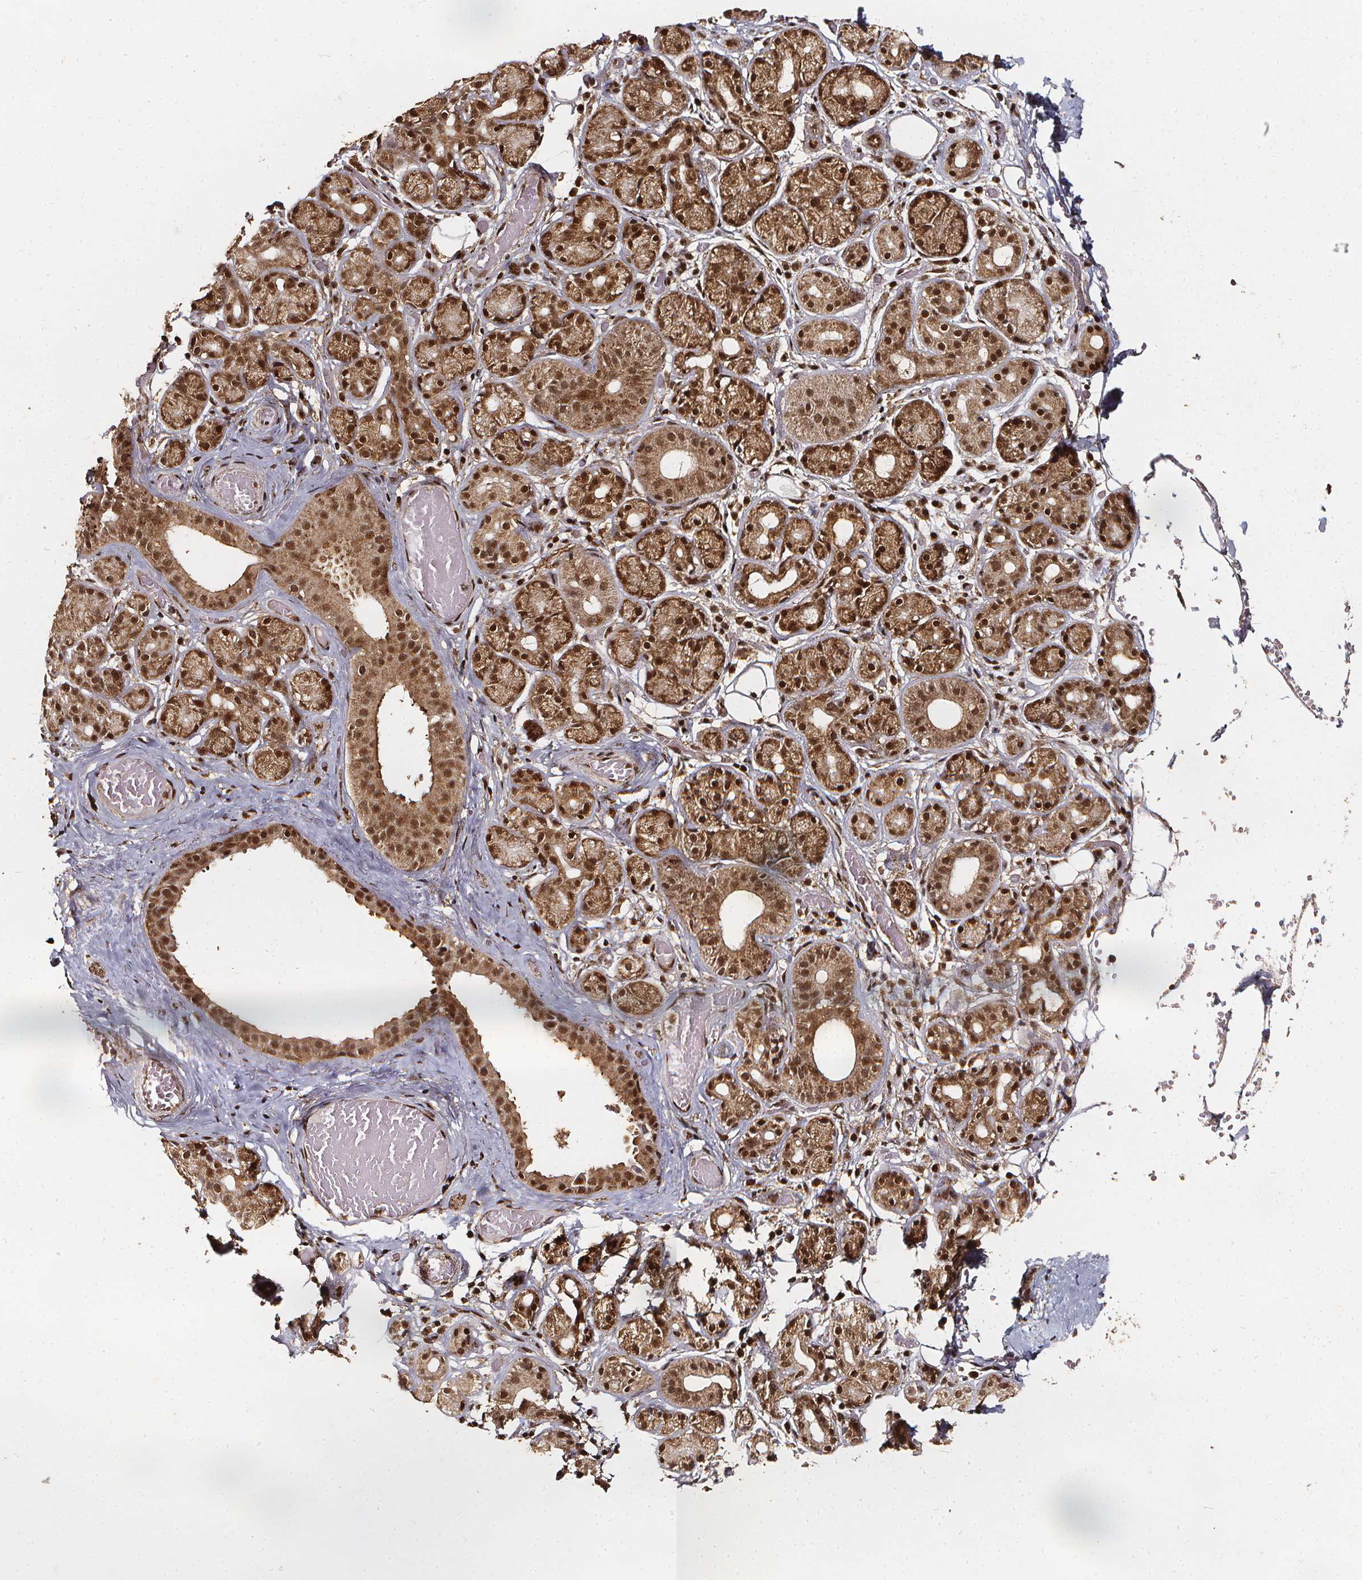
{"staining": {"intensity": "strong", "quantity": ">75%", "location": "cytoplasmic/membranous,nuclear"}, "tissue": "salivary gland", "cell_type": "Glandular cells", "image_type": "normal", "snomed": [{"axis": "morphology", "description": "Normal tissue, NOS"}, {"axis": "topography", "description": "Salivary gland"}, {"axis": "topography", "description": "Peripheral nerve tissue"}], "caption": "Immunohistochemical staining of unremarkable human salivary gland shows strong cytoplasmic/membranous,nuclear protein positivity in about >75% of glandular cells. (DAB IHC with brightfield microscopy, high magnification).", "gene": "SMN1", "patient": {"sex": "male", "age": 71}}